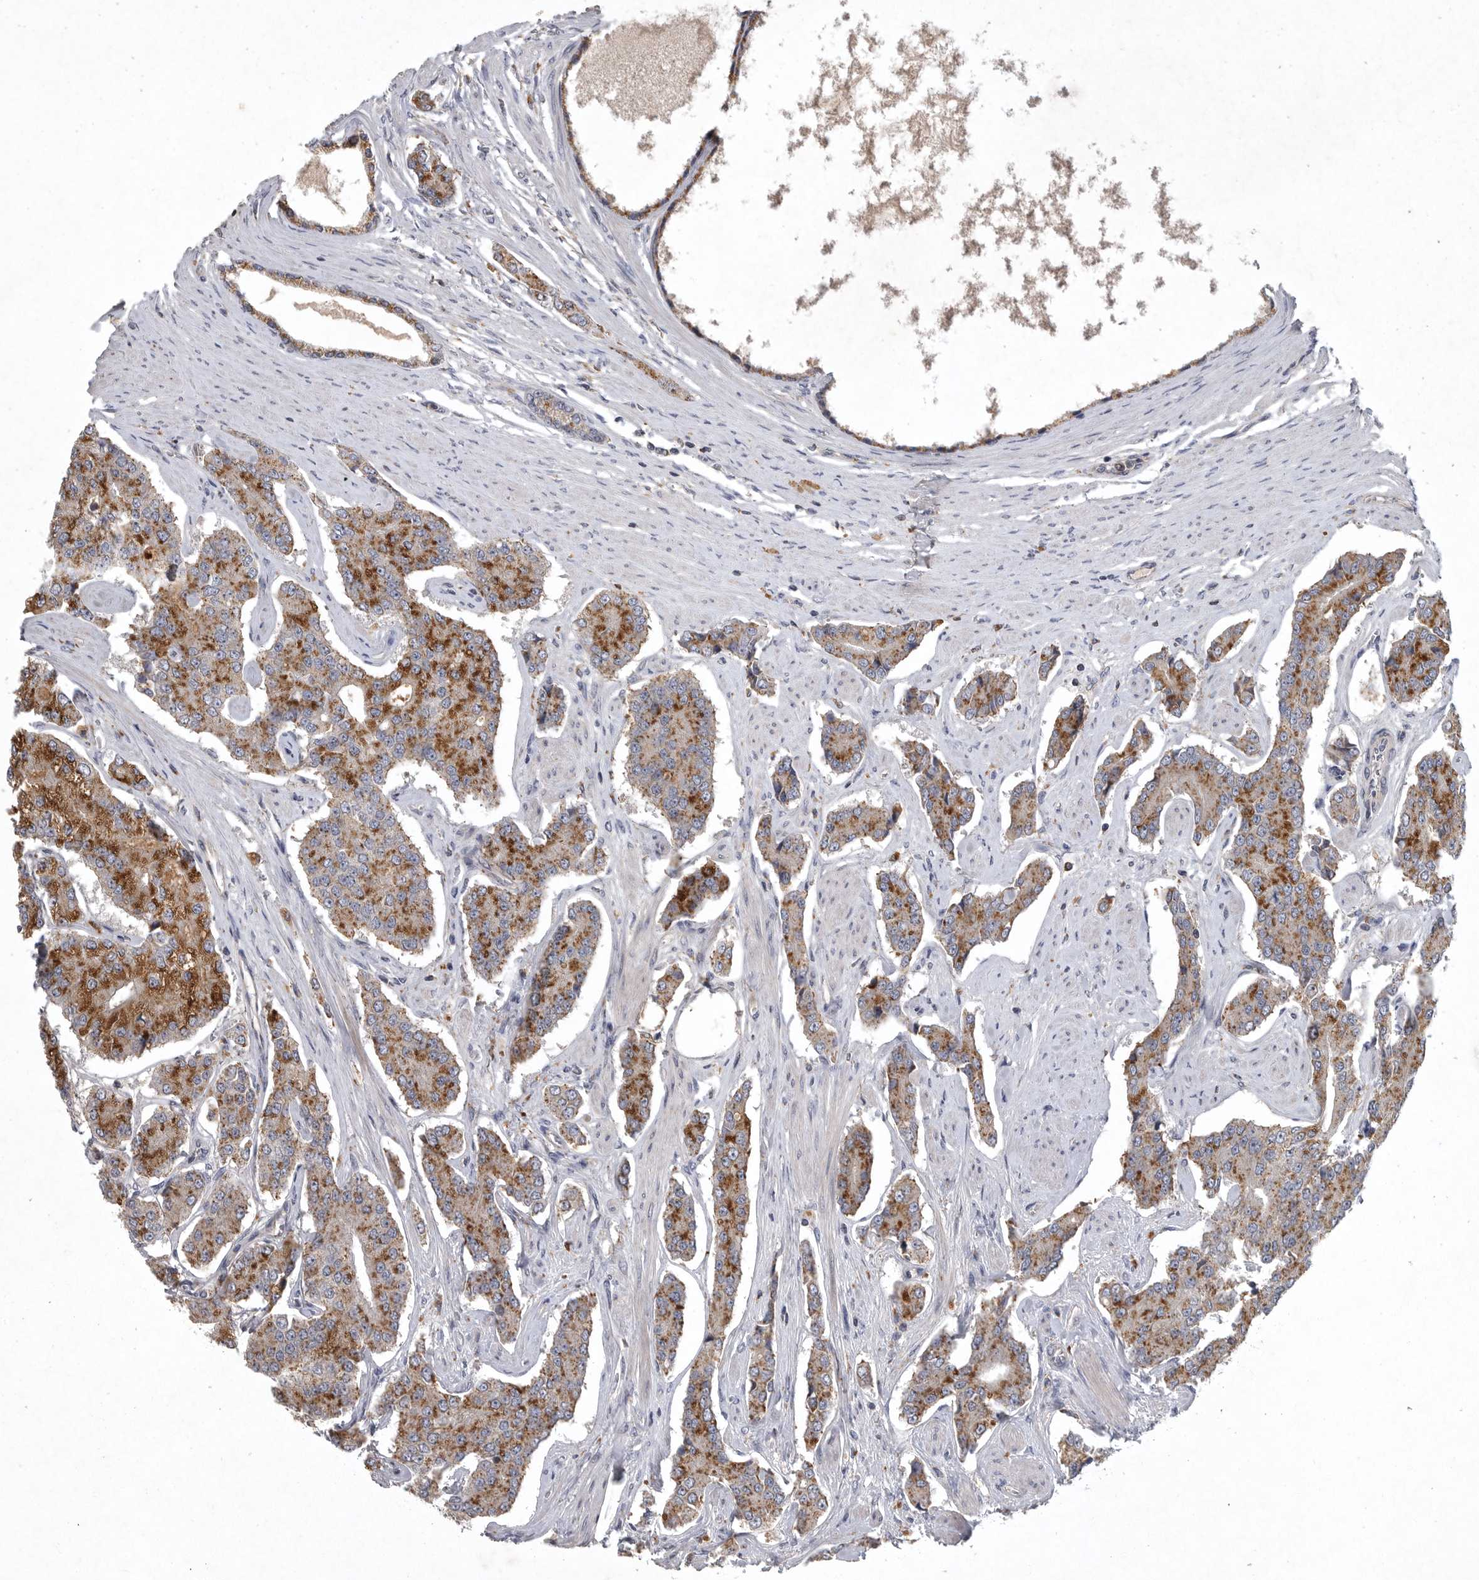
{"staining": {"intensity": "strong", "quantity": ">75%", "location": "cytoplasmic/membranous"}, "tissue": "prostate cancer", "cell_type": "Tumor cells", "image_type": "cancer", "snomed": [{"axis": "morphology", "description": "Adenocarcinoma, High grade"}, {"axis": "topography", "description": "Prostate"}], "caption": "High-grade adenocarcinoma (prostate) tissue reveals strong cytoplasmic/membranous positivity in about >75% of tumor cells", "gene": "LAMTOR3", "patient": {"sex": "male", "age": 71}}